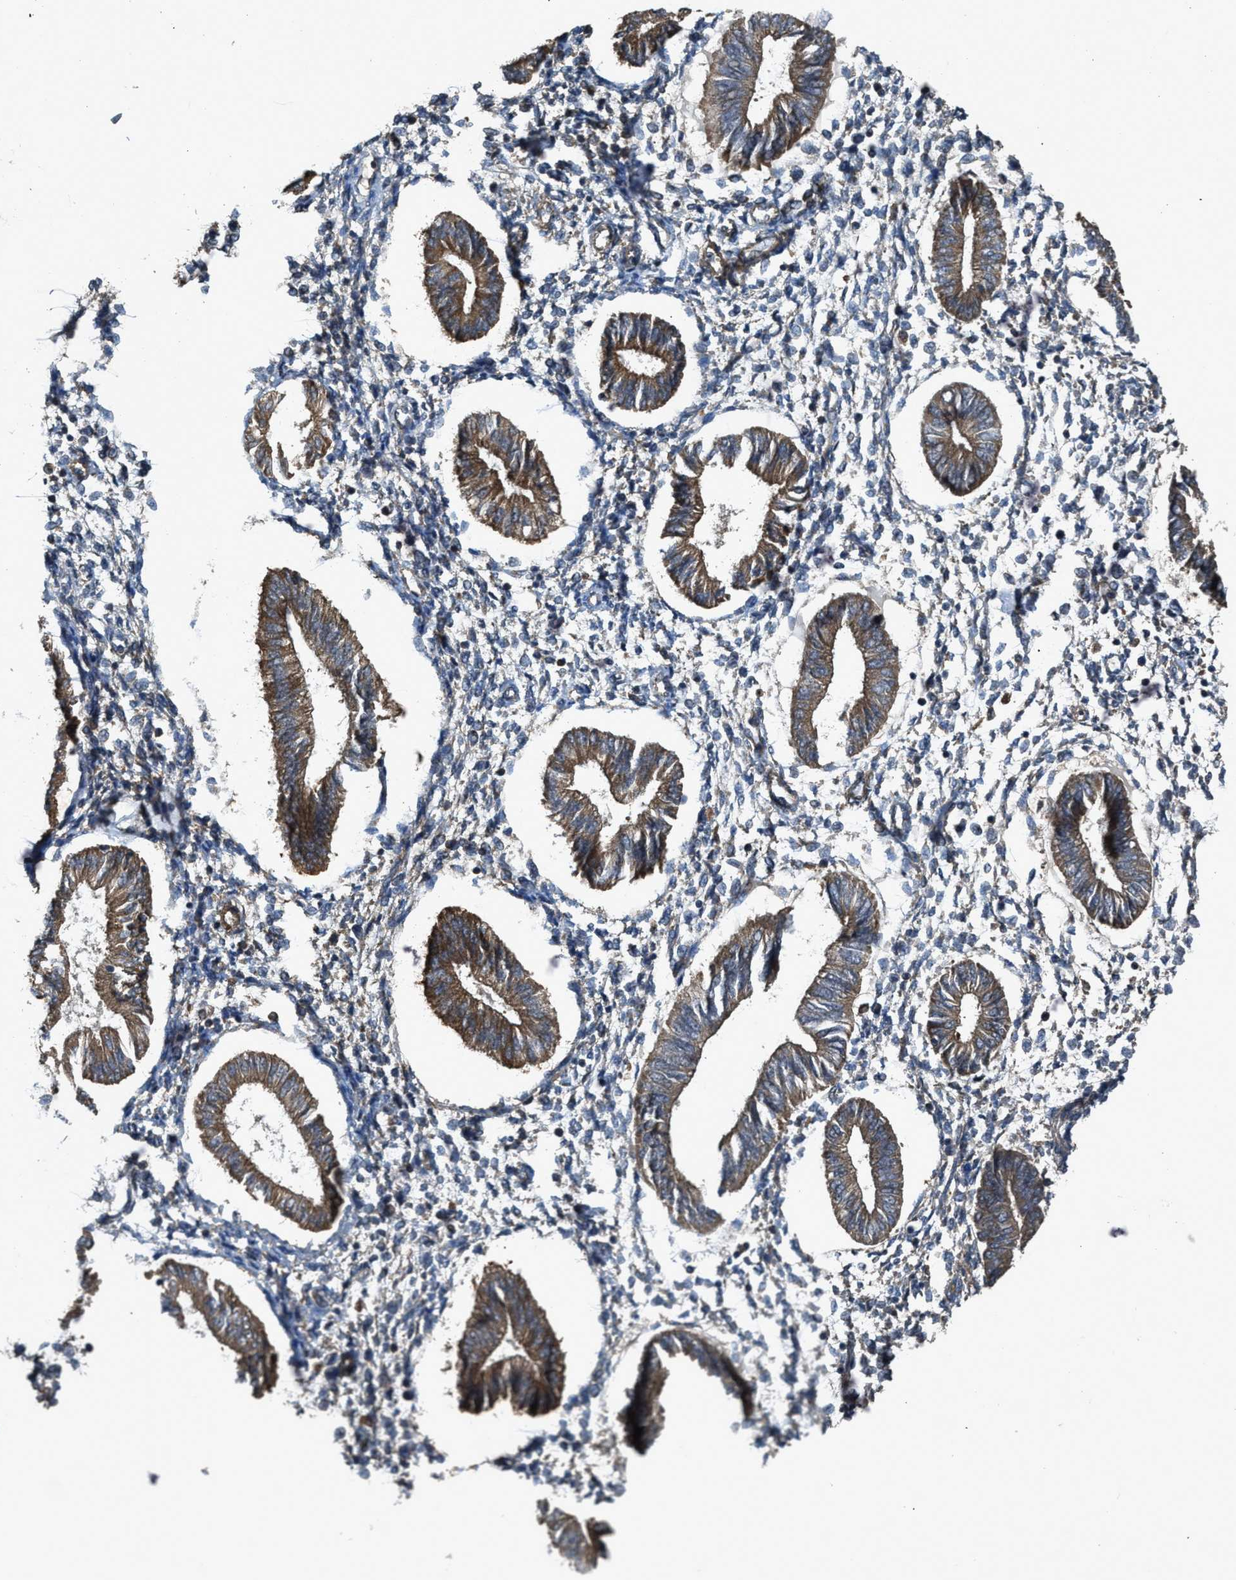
{"staining": {"intensity": "moderate", "quantity": "<25%", "location": "cytoplasmic/membranous"}, "tissue": "endometrium", "cell_type": "Cells in endometrial stroma", "image_type": "normal", "snomed": [{"axis": "morphology", "description": "Normal tissue, NOS"}, {"axis": "topography", "description": "Endometrium"}], "caption": "IHC (DAB (3,3'-diaminobenzidine)) staining of benign human endometrium displays moderate cytoplasmic/membranous protein positivity in about <25% of cells in endometrial stroma.", "gene": "PDP2", "patient": {"sex": "female", "age": 50}}